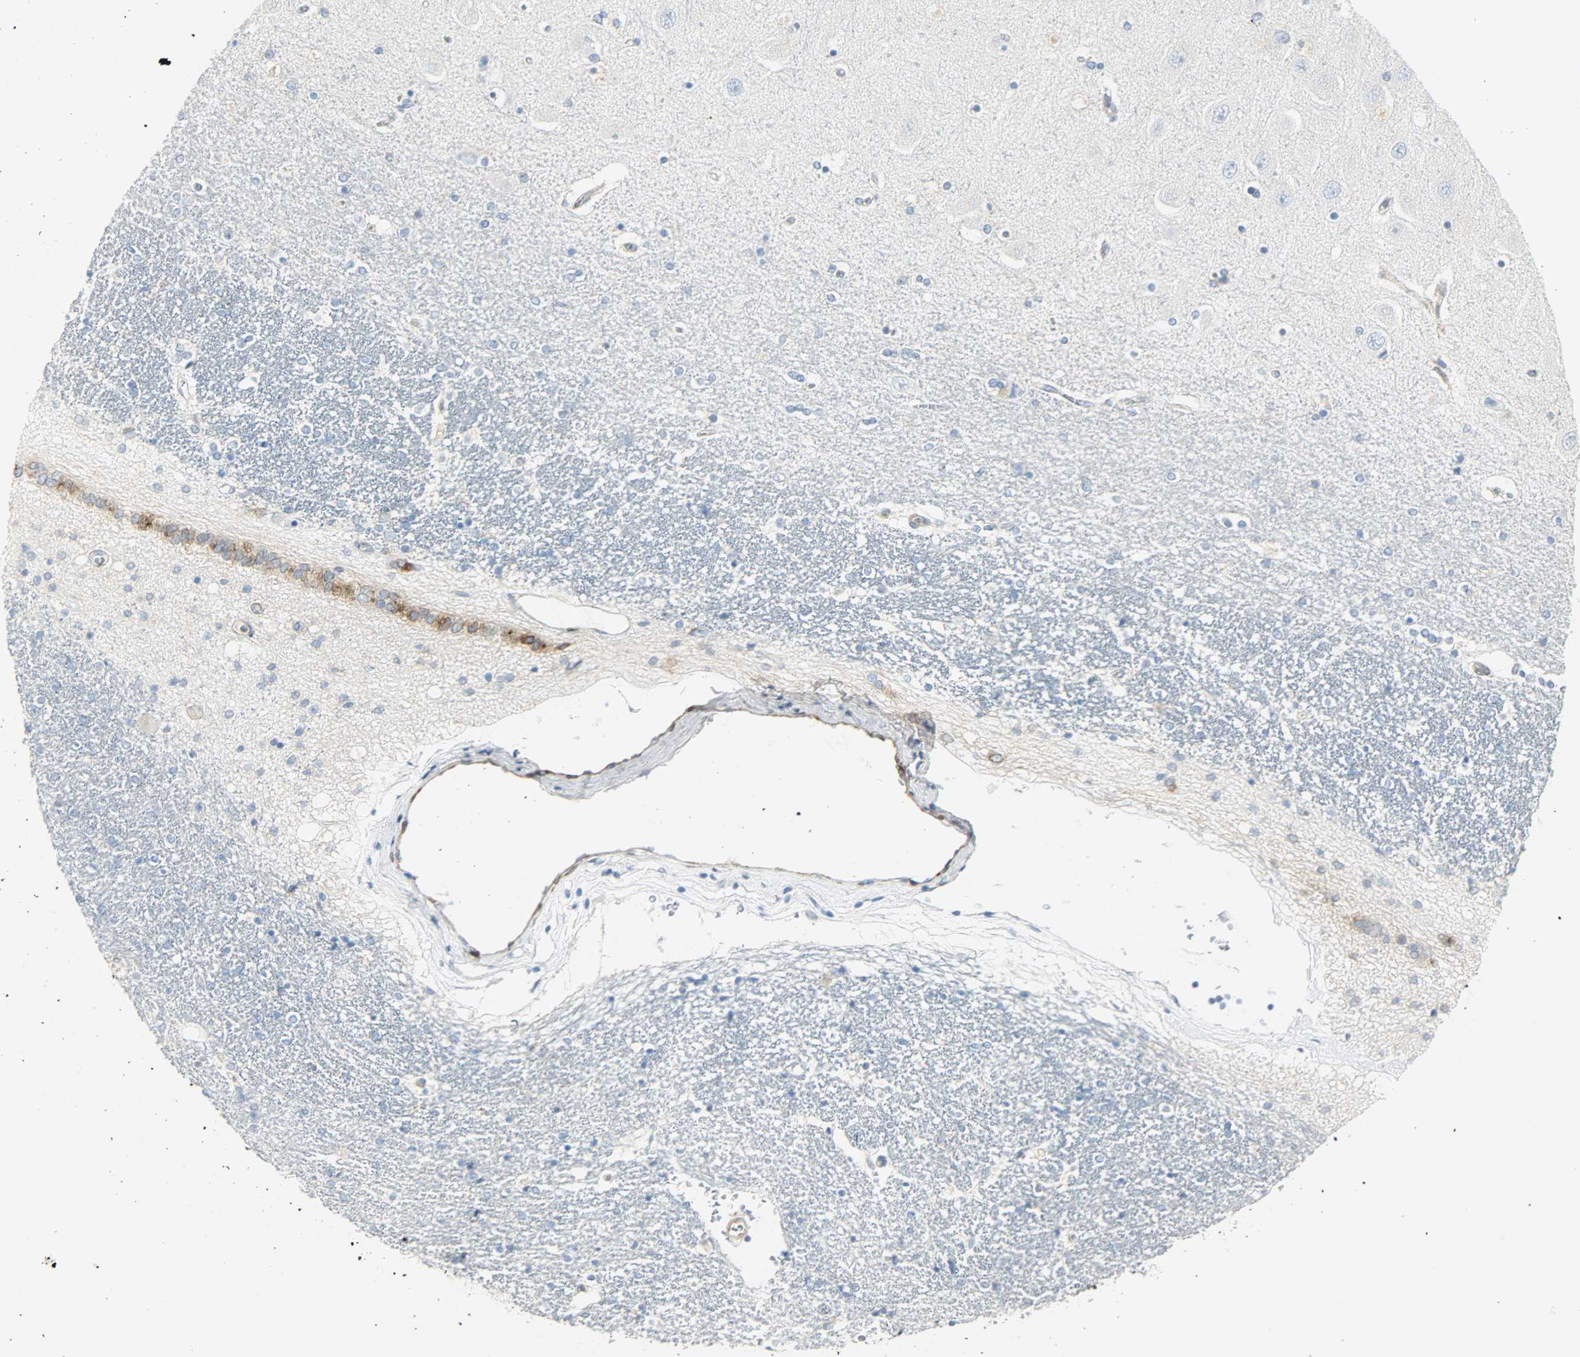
{"staining": {"intensity": "negative", "quantity": "none", "location": "none"}, "tissue": "hippocampus", "cell_type": "Glial cells", "image_type": "normal", "snomed": [{"axis": "morphology", "description": "Normal tissue, NOS"}, {"axis": "topography", "description": "Hippocampus"}], "caption": "A histopathology image of human hippocampus is negative for staining in glial cells. (DAB (3,3'-diaminobenzidine) IHC, high magnification).", "gene": "PKD2", "patient": {"sex": "female", "age": 54}}